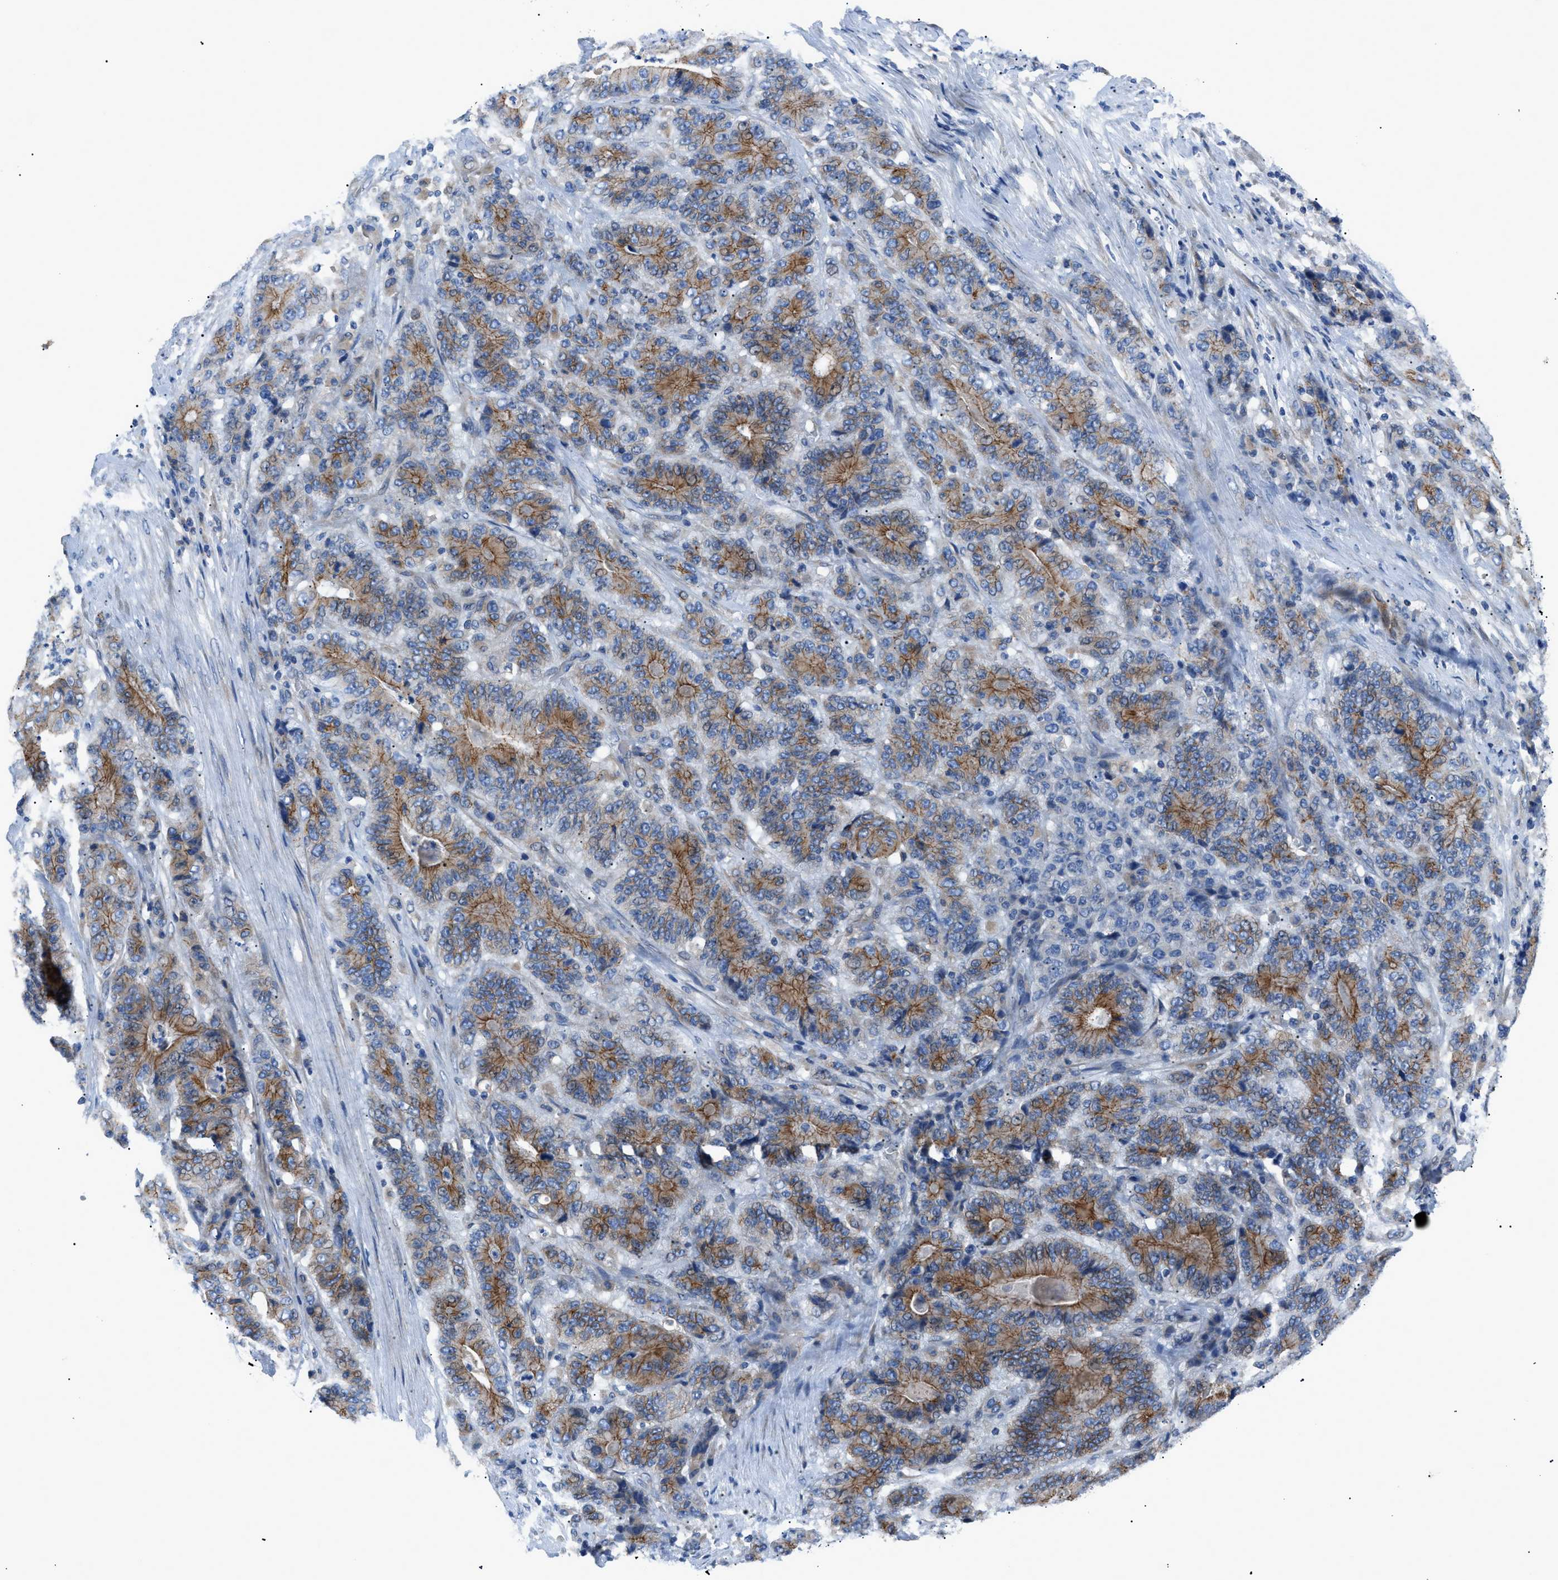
{"staining": {"intensity": "moderate", "quantity": ">75%", "location": "cytoplasmic/membranous"}, "tissue": "stomach cancer", "cell_type": "Tumor cells", "image_type": "cancer", "snomed": [{"axis": "morphology", "description": "Adenocarcinoma, NOS"}, {"axis": "topography", "description": "Stomach"}], "caption": "Immunohistochemical staining of stomach adenocarcinoma displays medium levels of moderate cytoplasmic/membranous protein staining in about >75% of tumor cells.", "gene": "ZDHHC24", "patient": {"sex": "female", "age": 73}}